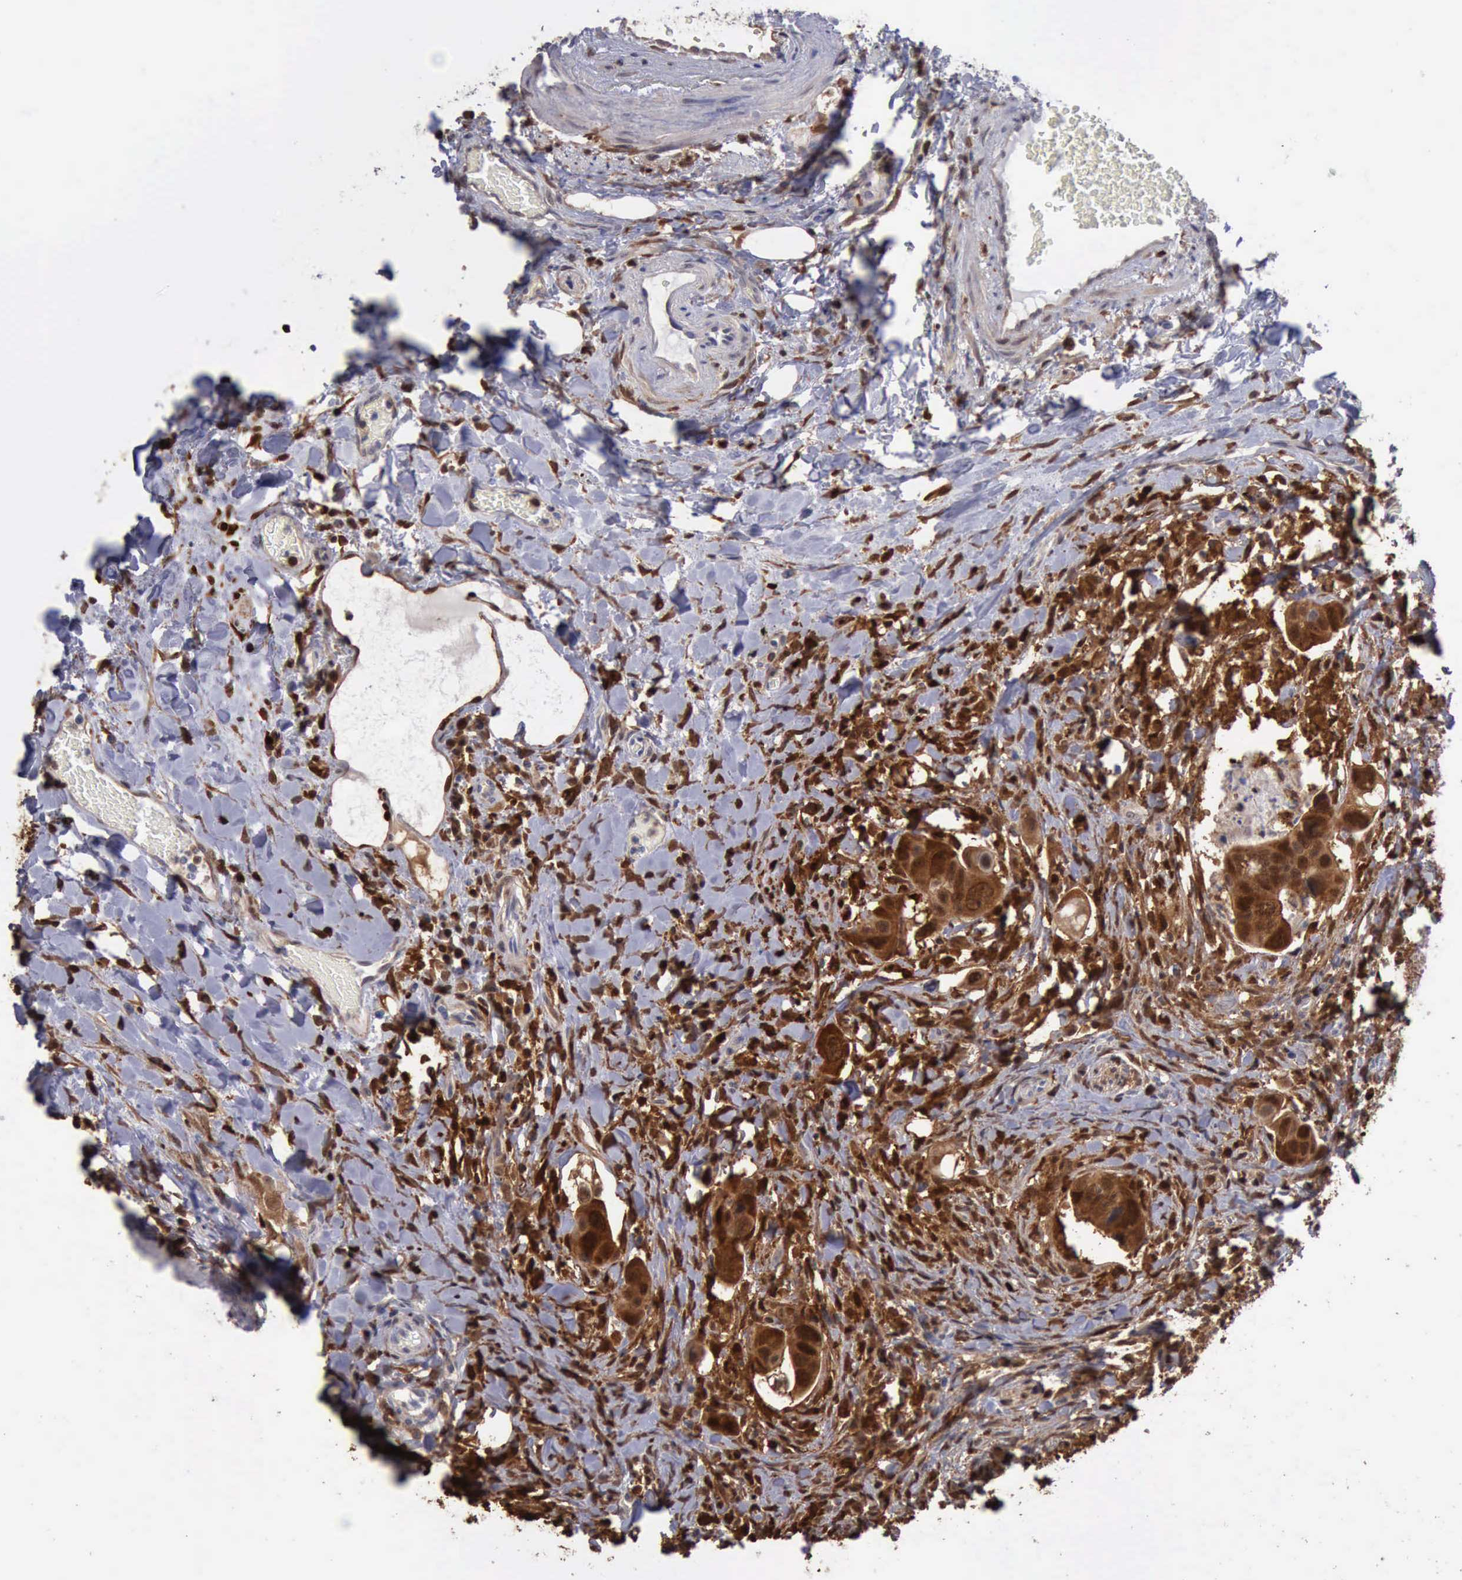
{"staining": {"intensity": "moderate", "quantity": ">75%", "location": "cytoplasmic/membranous,nuclear"}, "tissue": "colorectal cancer", "cell_type": "Tumor cells", "image_type": "cancer", "snomed": [{"axis": "morphology", "description": "Adenocarcinoma, NOS"}, {"axis": "topography", "description": "Rectum"}], "caption": "Immunohistochemical staining of adenocarcinoma (colorectal) exhibits moderate cytoplasmic/membranous and nuclear protein staining in approximately >75% of tumor cells.", "gene": "STAT1", "patient": {"sex": "male", "age": 53}}